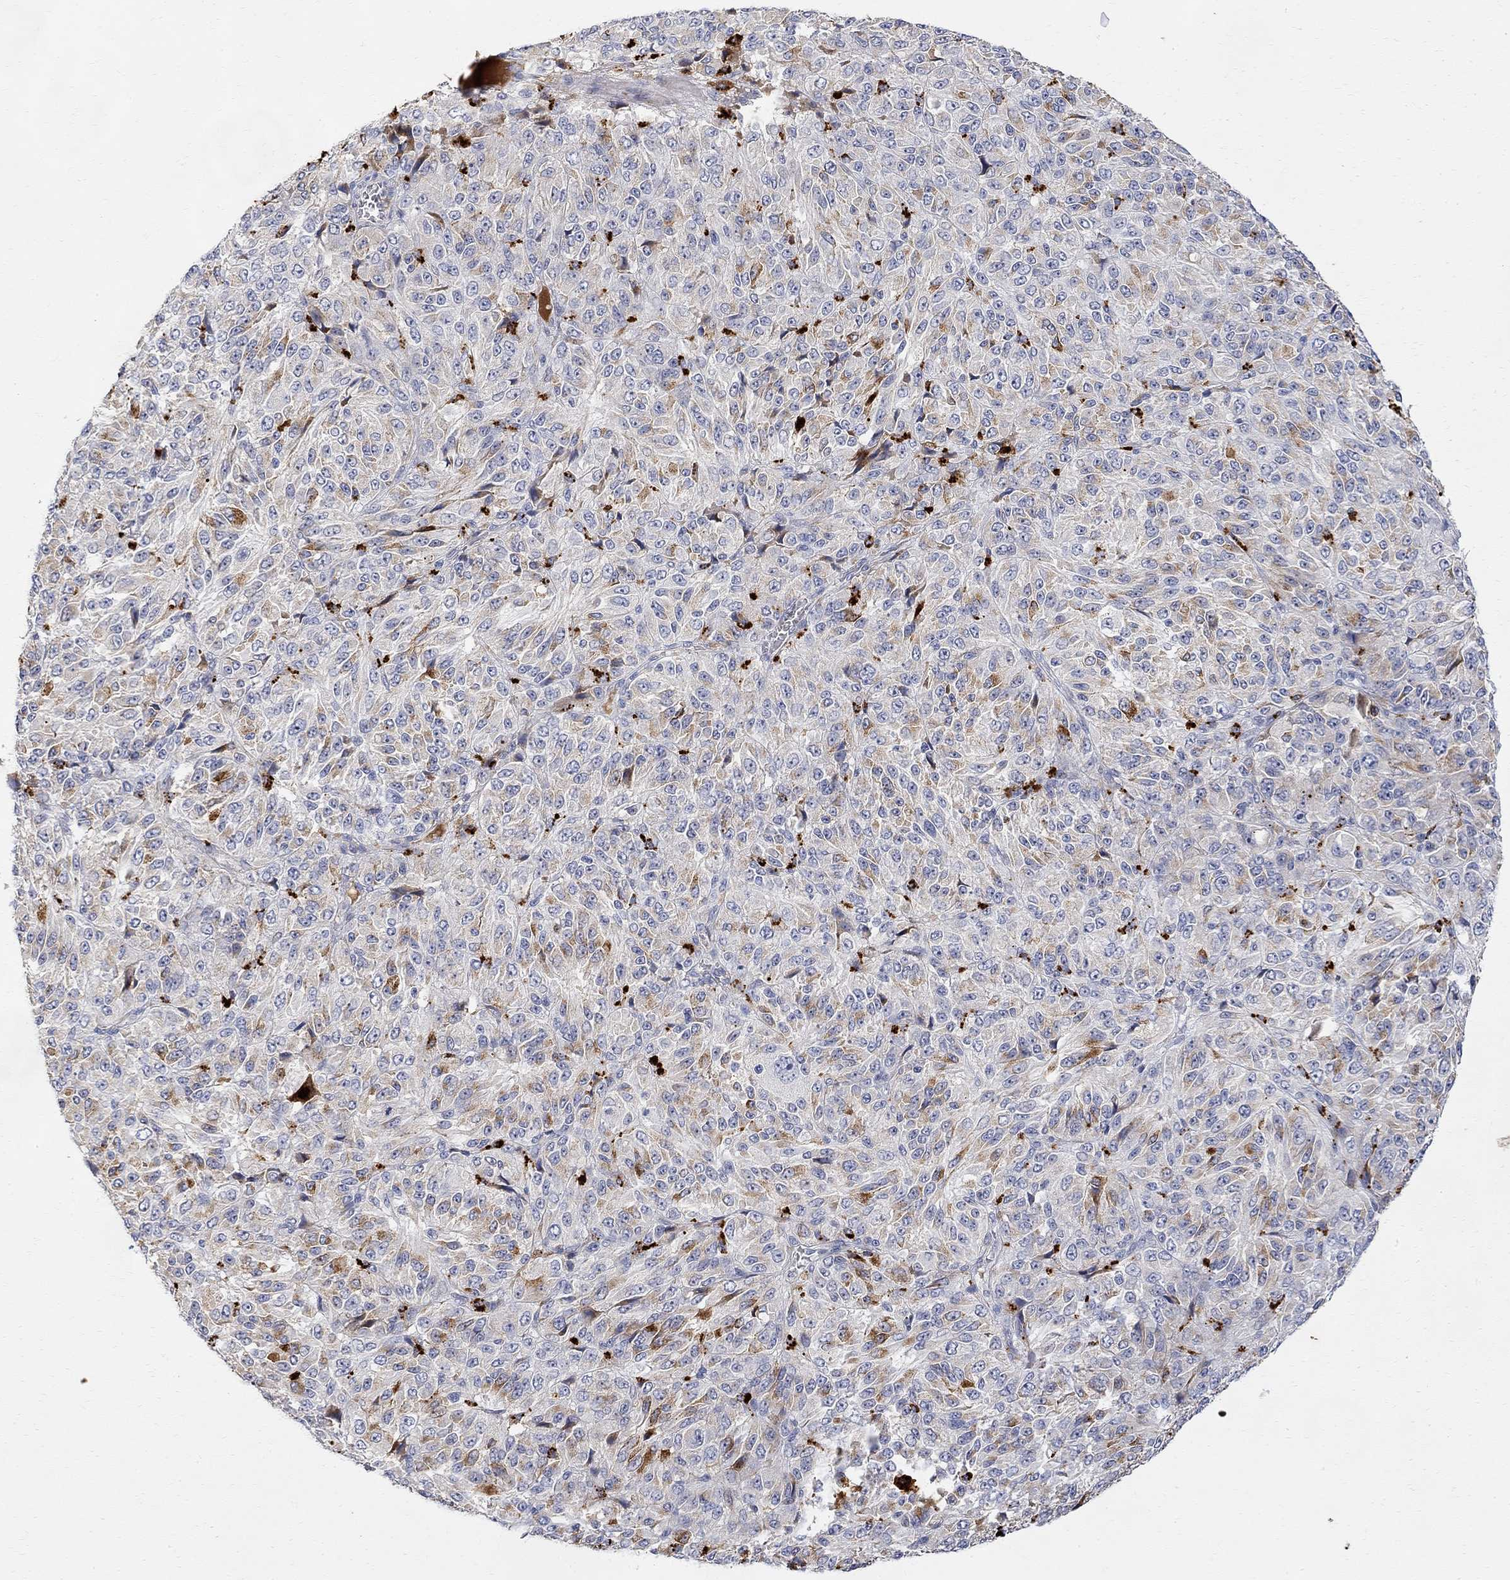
{"staining": {"intensity": "moderate", "quantity": "<25%", "location": "cytoplasmic/membranous"}, "tissue": "melanoma", "cell_type": "Tumor cells", "image_type": "cancer", "snomed": [{"axis": "morphology", "description": "Malignant melanoma, Metastatic site"}, {"axis": "topography", "description": "Brain"}], "caption": "The micrograph reveals staining of melanoma, revealing moderate cytoplasmic/membranous protein staining (brown color) within tumor cells. The protein is stained brown, and the nuclei are stained in blue (DAB (3,3'-diaminobenzidine) IHC with brightfield microscopy, high magnification).", "gene": "FNDC5", "patient": {"sex": "female", "age": 56}}